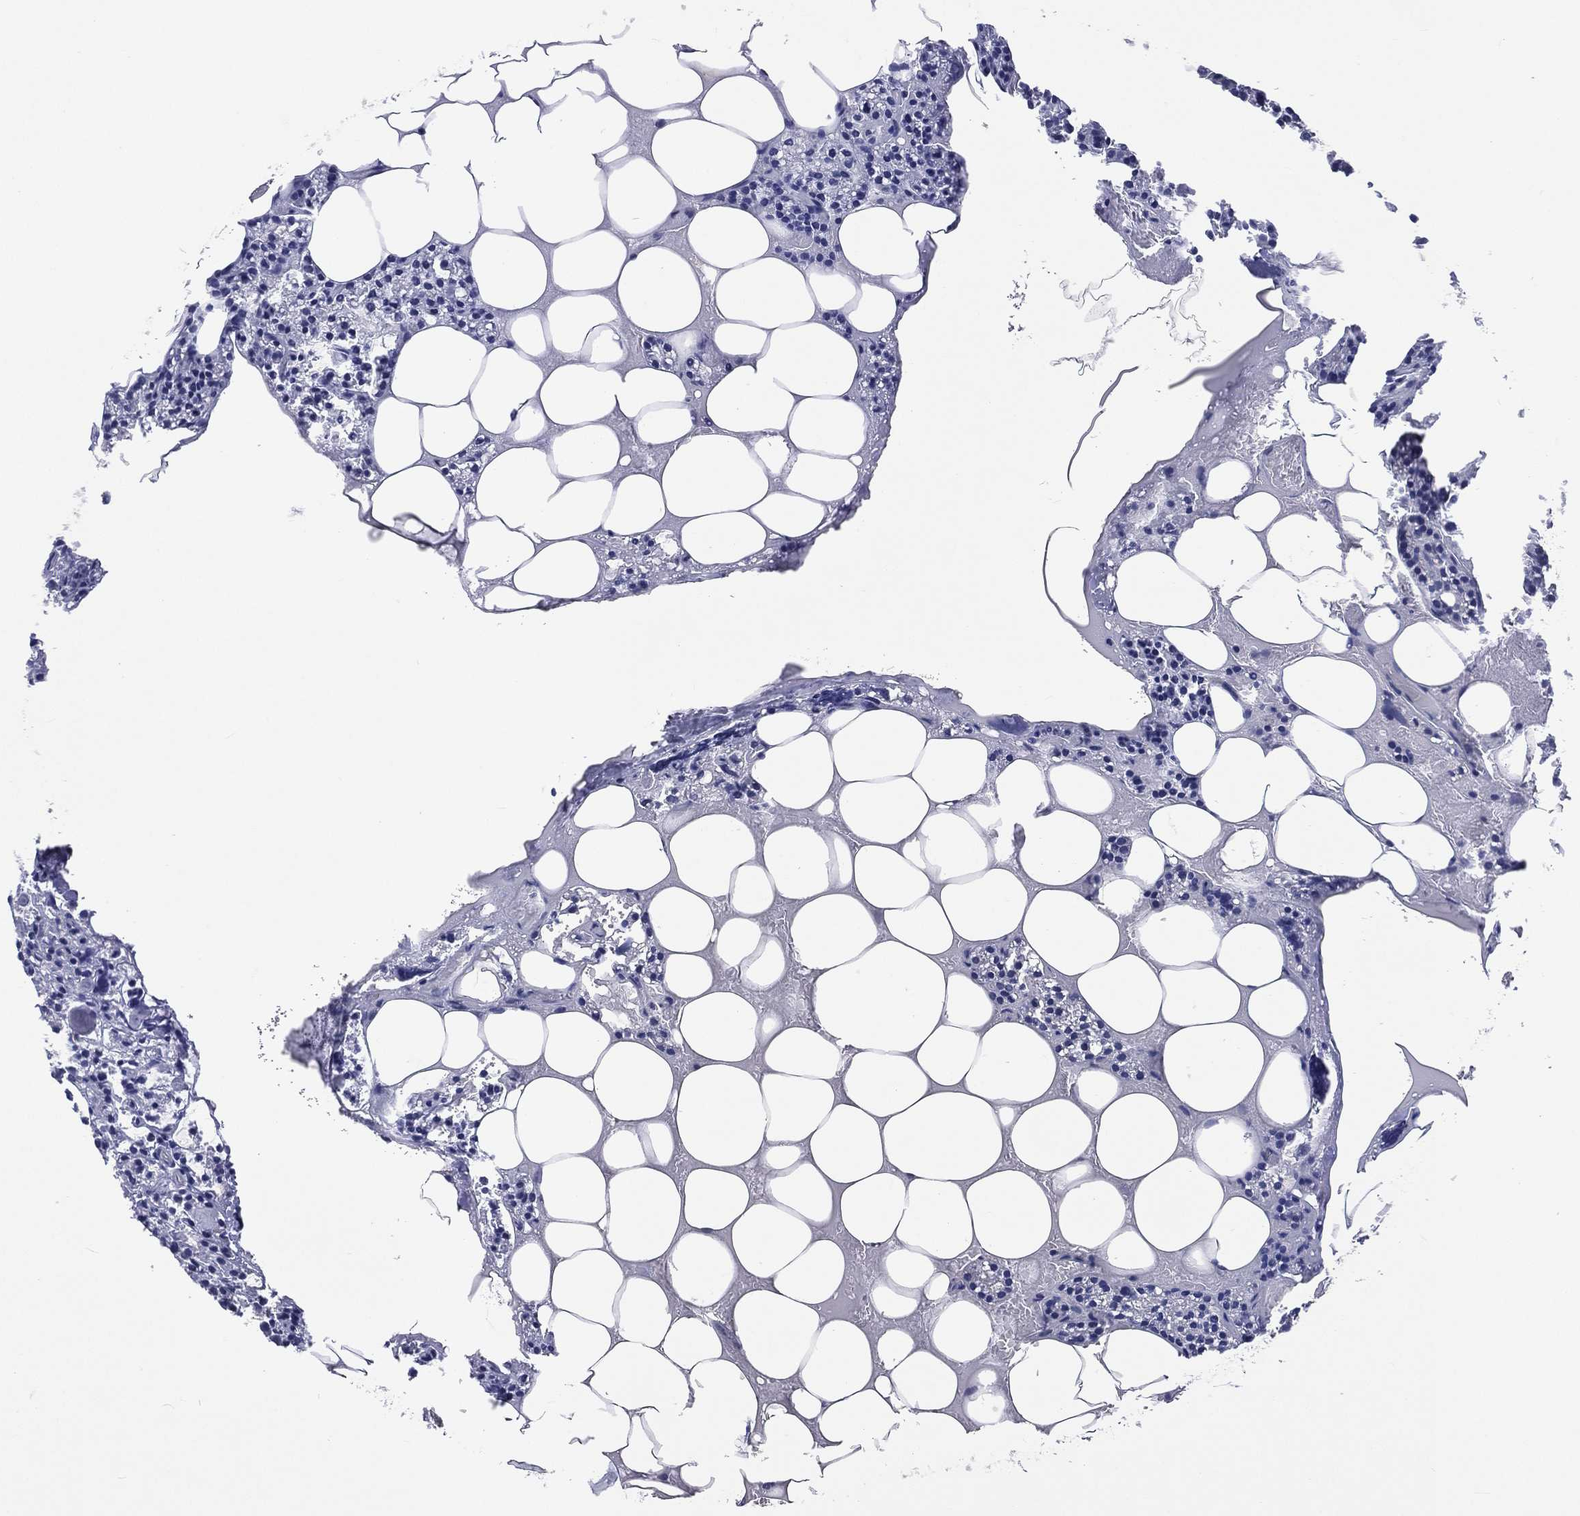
{"staining": {"intensity": "negative", "quantity": "none", "location": "none"}, "tissue": "parathyroid gland", "cell_type": "Glandular cells", "image_type": "normal", "snomed": [{"axis": "morphology", "description": "Normal tissue, NOS"}, {"axis": "topography", "description": "Parathyroid gland"}], "caption": "DAB (3,3'-diaminobenzidine) immunohistochemical staining of benign parathyroid gland exhibits no significant positivity in glandular cells. (DAB (3,3'-diaminobenzidine) IHC, high magnification).", "gene": "SSX1", "patient": {"sex": "female", "age": 83}}